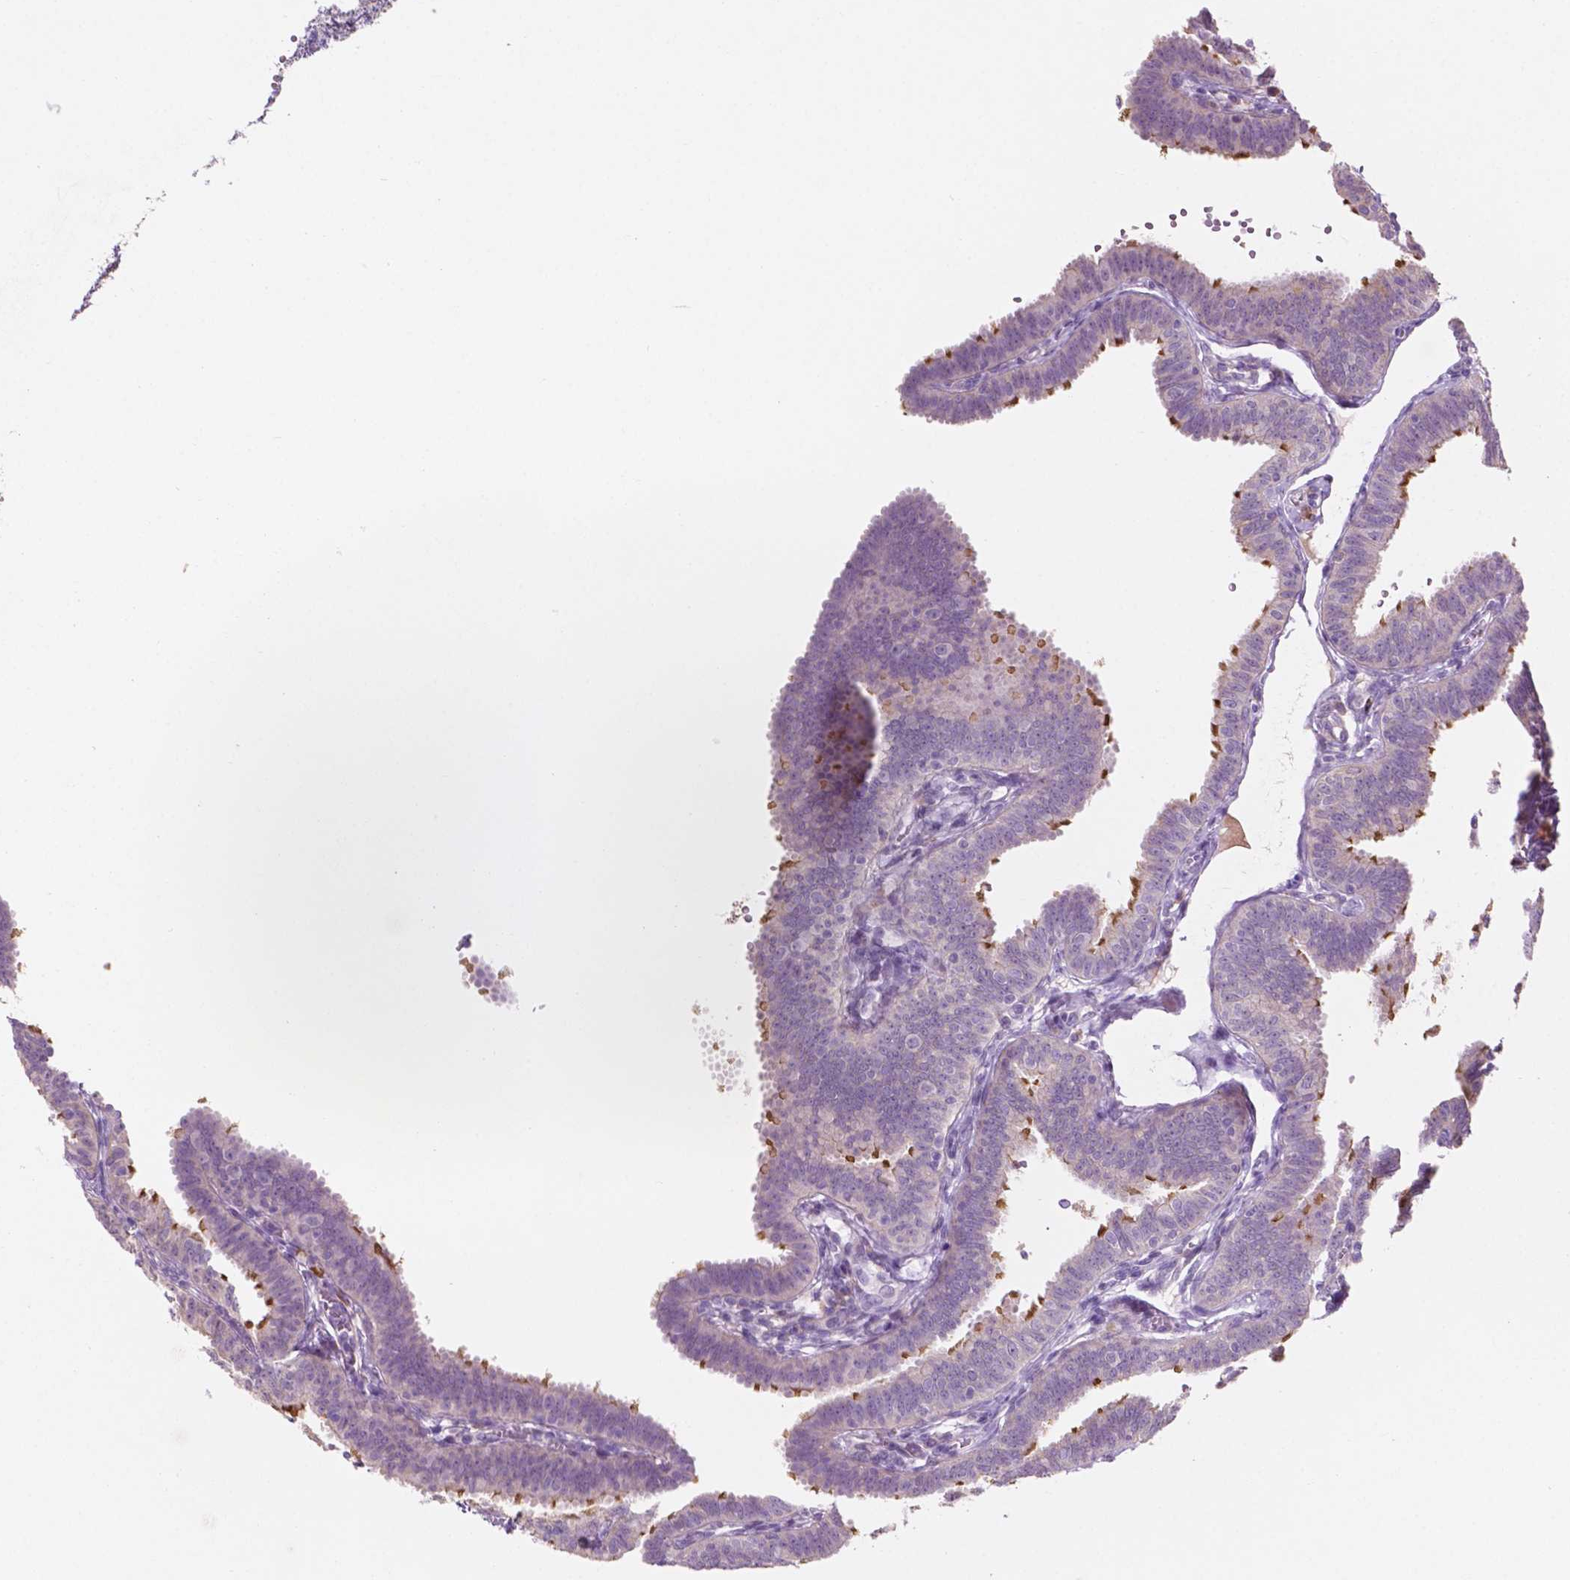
{"staining": {"intensity": "strong", "quantity": "25%-75%", "location": "cytoplasmic/membranous"}, "tissue": "fallopian tube", "cell_type": "Glandular cells", "image_type": "normal", "snomed": [{"axis": "morphology", "description": "Normal tissue, NOS"}, {"axis": "topography", "description": "Fallopian tube"}], "caption": "Unremarkable fallopian tube was stained to show a protein in brown. There is high levels of strong cytoplasmic/membranous expression in about 25%-75% of glandular cells. The staining was performed using DAB (3,3'-diaminobenzidine), with brown indicating positive protein expression. Nuclei are stained blue with hematoxylin.", "gene": "LRP1B", "patient": {"sex": "female", "age": 25}}